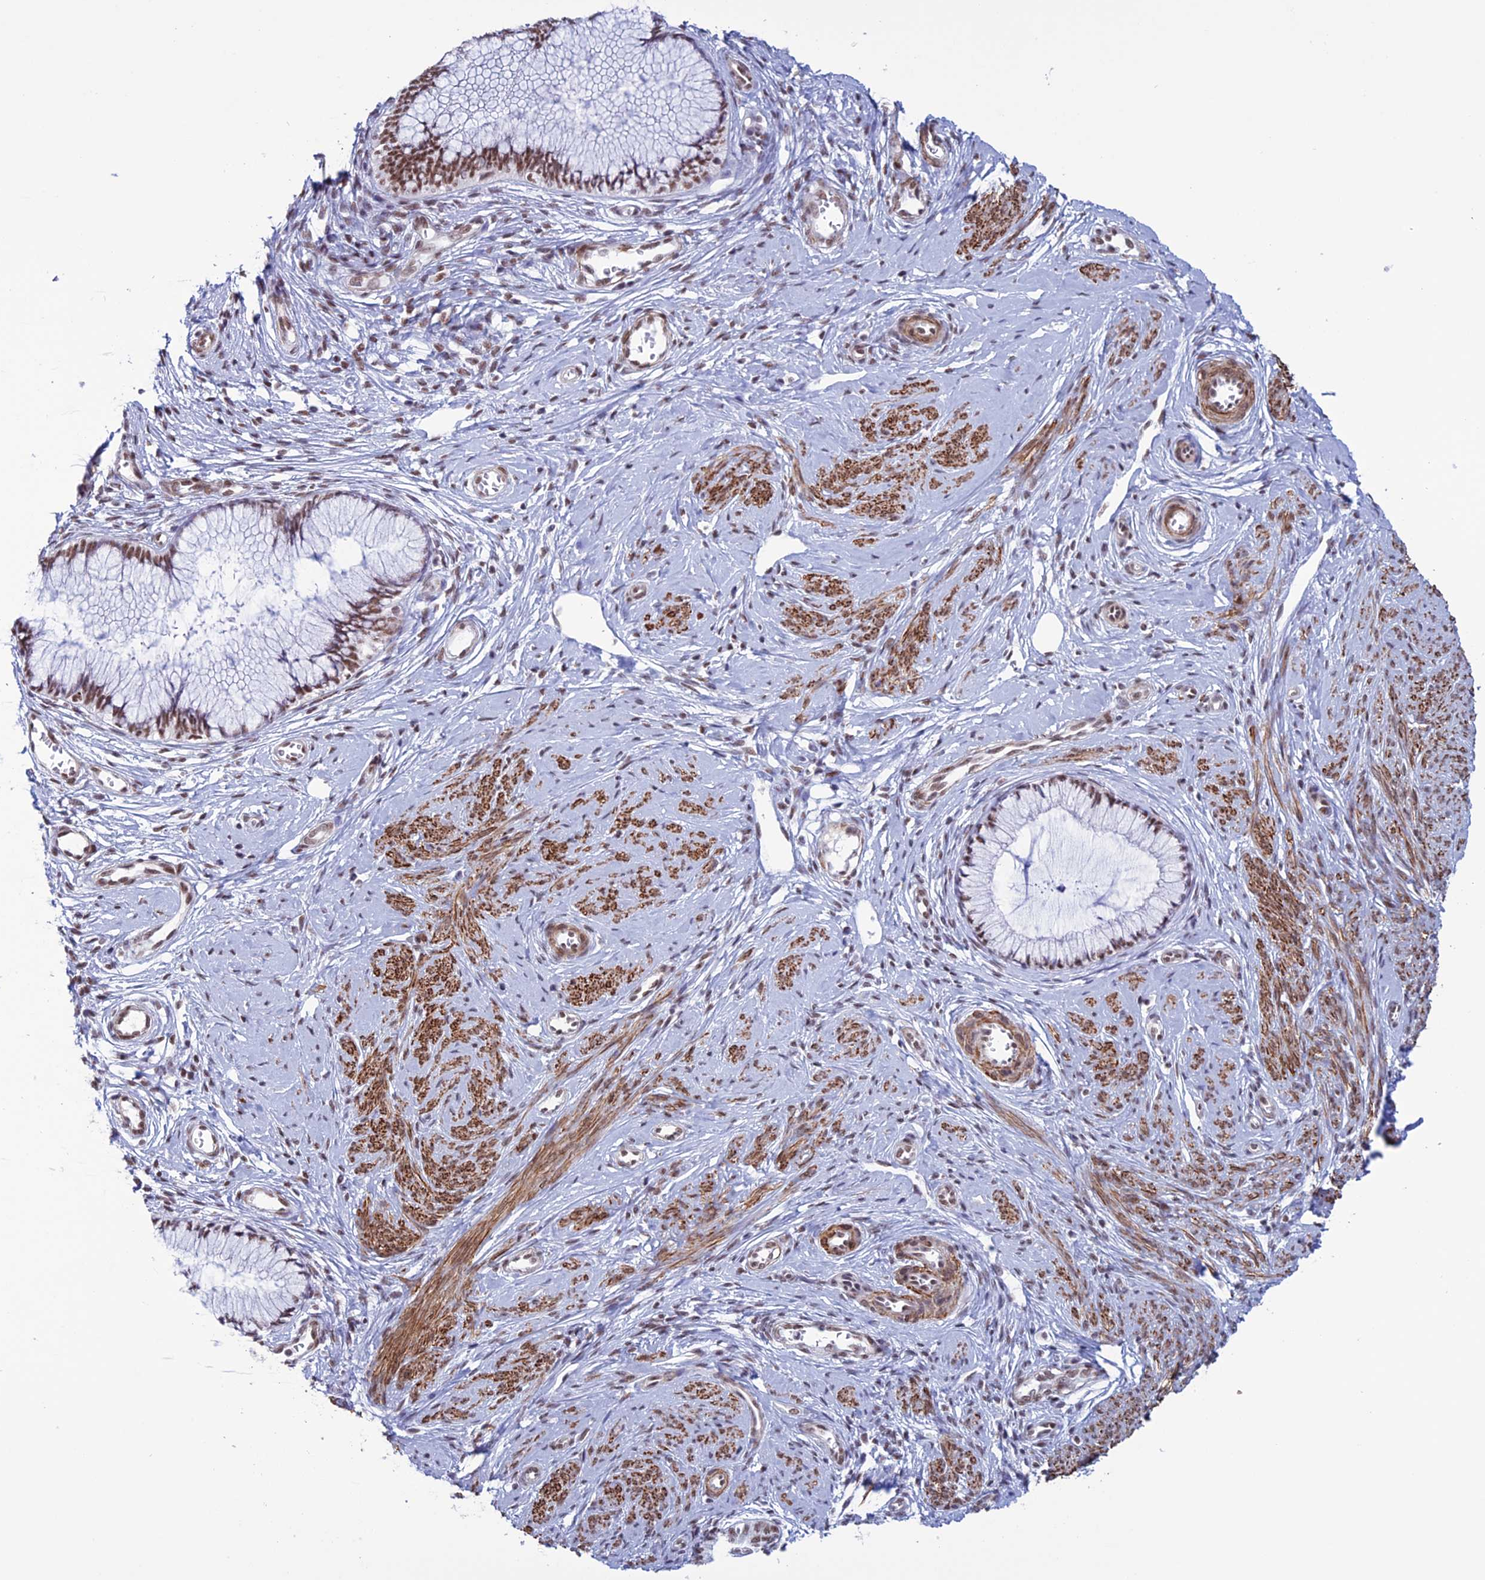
{"staining": {"intensity": "moderate", "quantity": ">75%", "location": "nuclear"}, "tissue": "cervical cancer", "cell_type": "Tumor cells", "image_type": "cancer", "snomed": [{"axis": "morphology", "description": "Adenocarcinoma, NOS"}, {"axis": "topography", "description": "Cervix"}], "caption": "High-power microscopy captured an IHC histopathology image of cervical cancer (adenocarcinoma), revealing moderate nuclear staining in approximately >75% of tumor cells. (DAB IHC with brightfield microscopy, high magnification).", "gene": "U2AF1", "patient": {"sex": "female", "age": 36}}